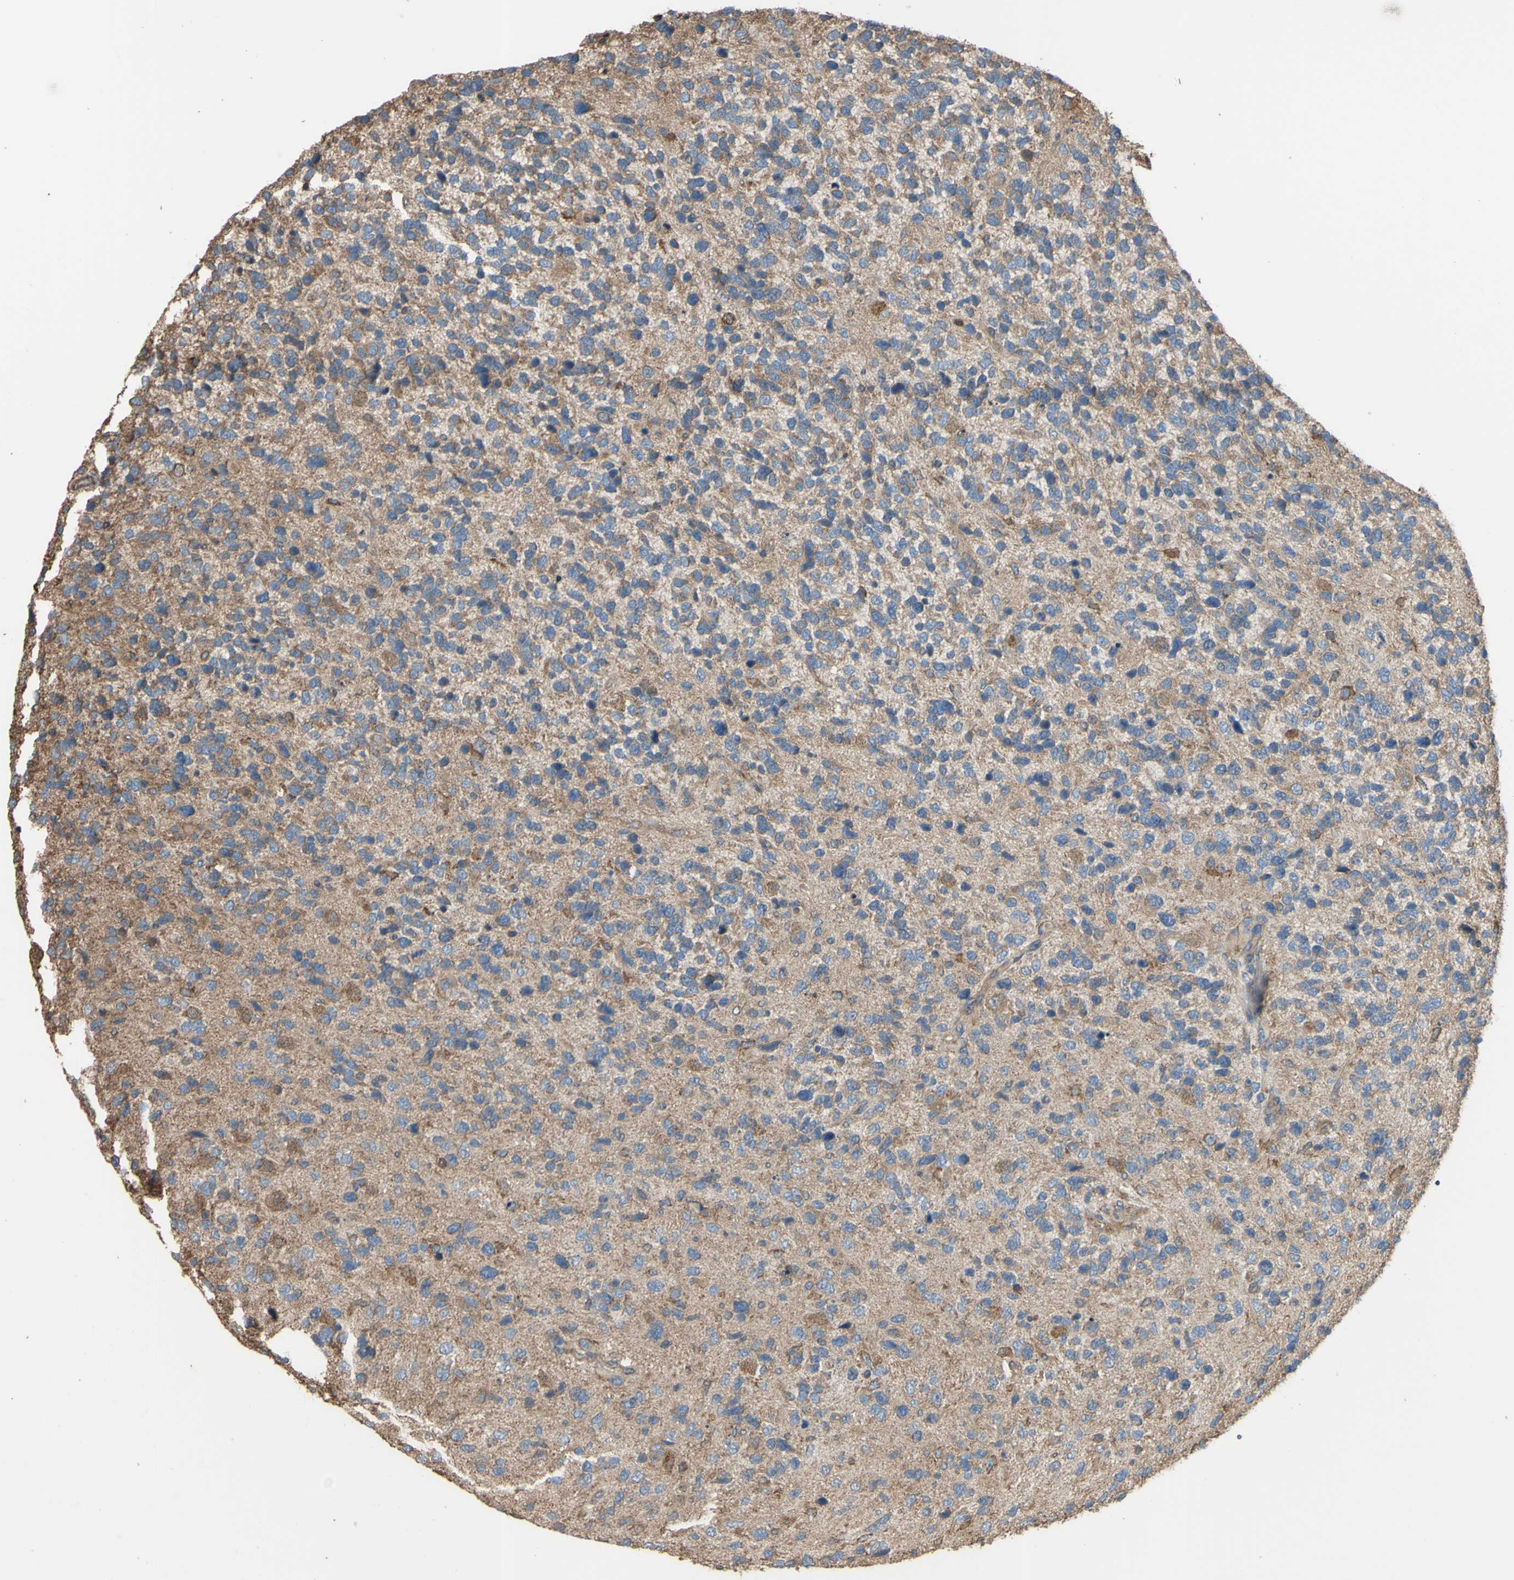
{"staining": {"intensity": "weak", "quantity": ">75%", "location": "cytoplasmic/membranous"}, "tissue": "glioma", "cell_type": "Tumor cells", "image_type": "cancer", "snomed": [{"axis": "morphology", "description": "Glioma, malignant, High grade"}, {"axis": "topography", "description": "Brain"}], "caption": "Immunohistochemistry (IHC) of human glioma shows low levels of weak cytoplasmic/membranous expression in approximately >75% of tumor cells. (Brightfield microscopy of DAB IHC at high magnification).", "gene": "CTTN", "patient": {"sex": "female", "age": 58}}